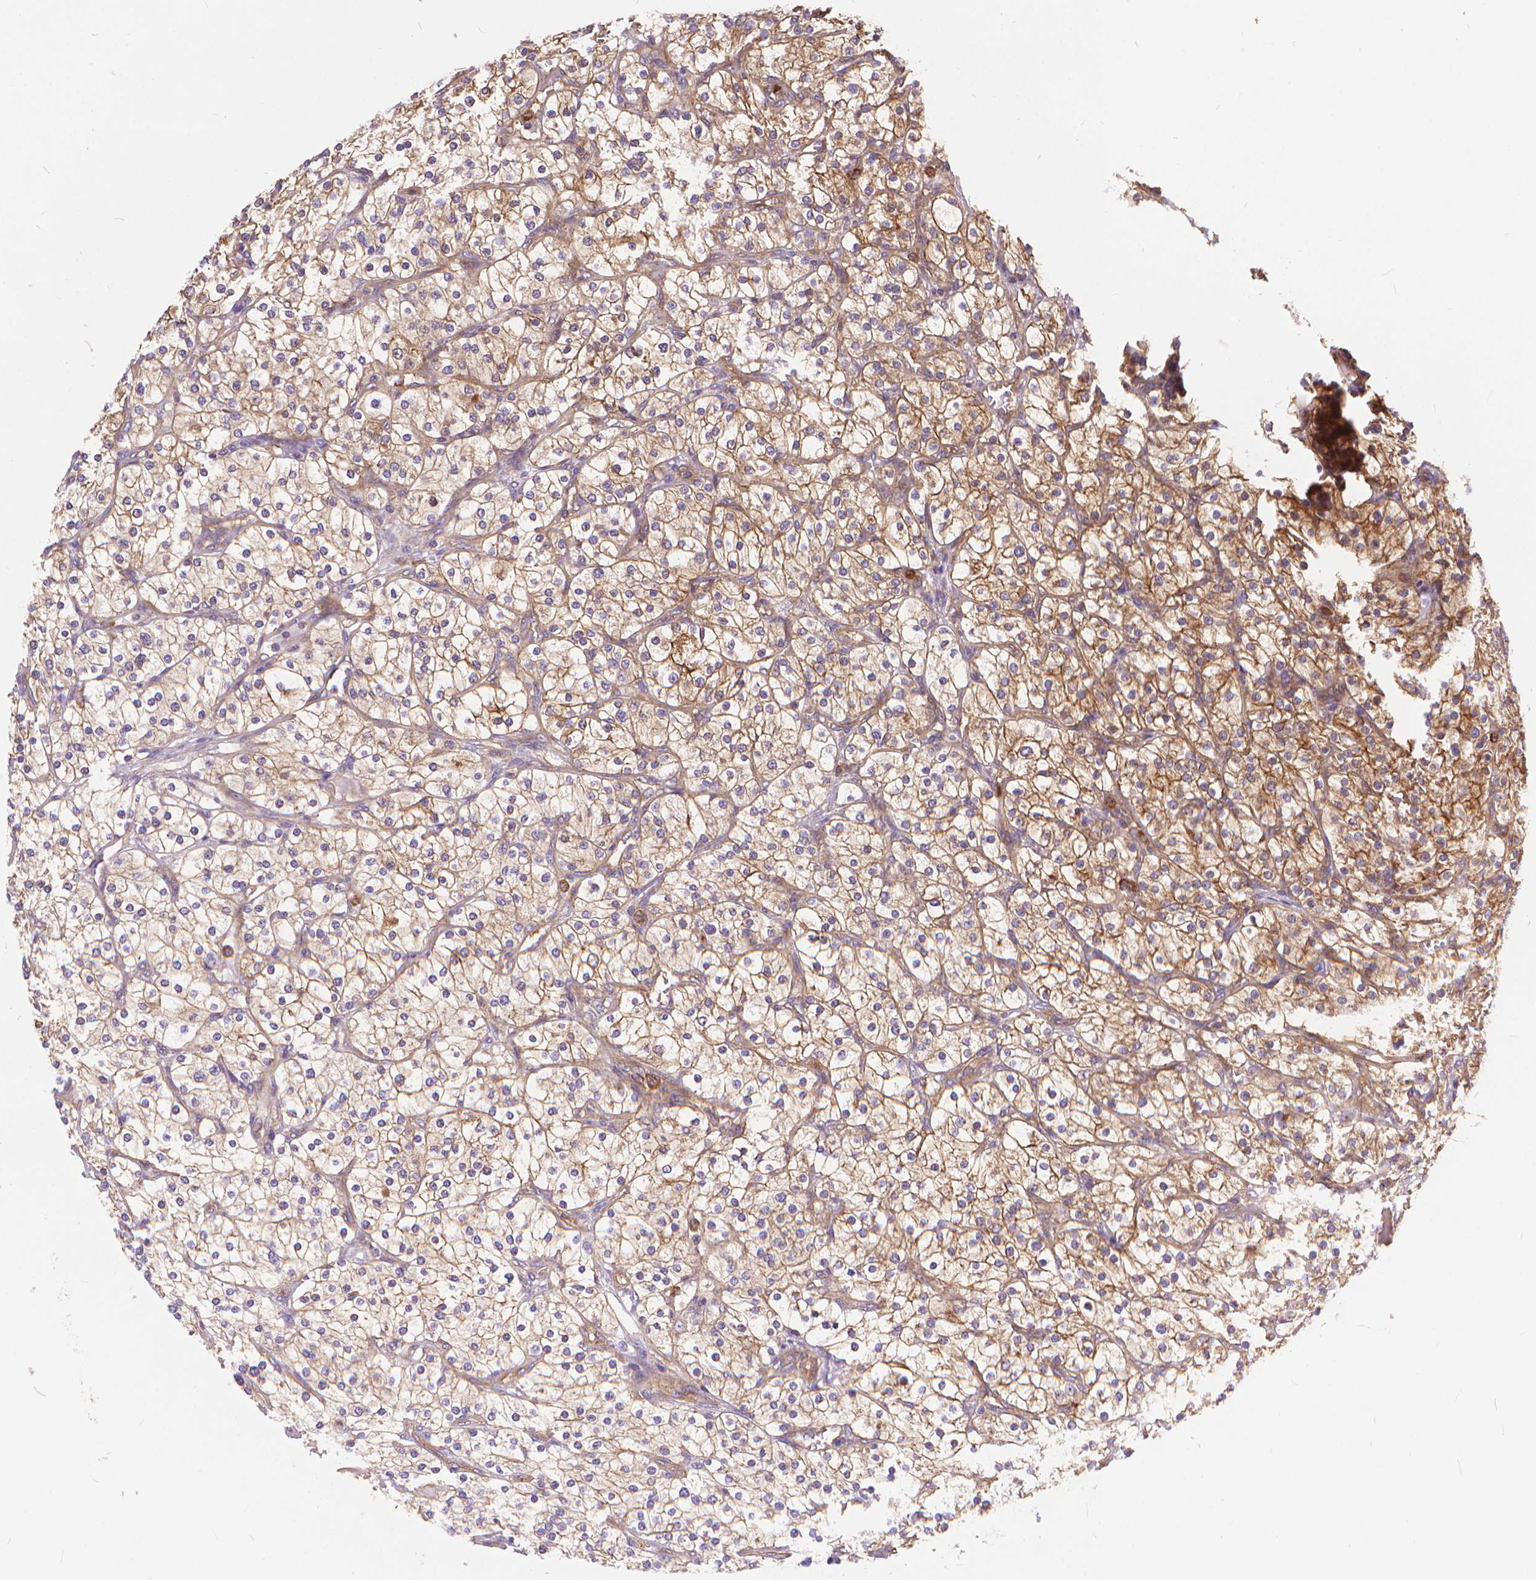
{"staining": {"intensity": "weak", "quantity": ">75%", "location": "cytoplasmic/membranous"}, "tissue": "renal cancer", "cell_type": "Tumor cells", "image_type": "cancer", "snomed": [{"axis": "morphology", "description": "Adenocarcinoma, NOS"}, {"axis": "topography", "description": "Kidney"}], "caption": "Adenocarcinoma (renal) stained with a brown dye exhibits weak cytoplasmic/membranous positive positivity in approximately >75% of tumor cells.", "gene": "ARAP1", "patient": {"sex": "male", "age": 80}}